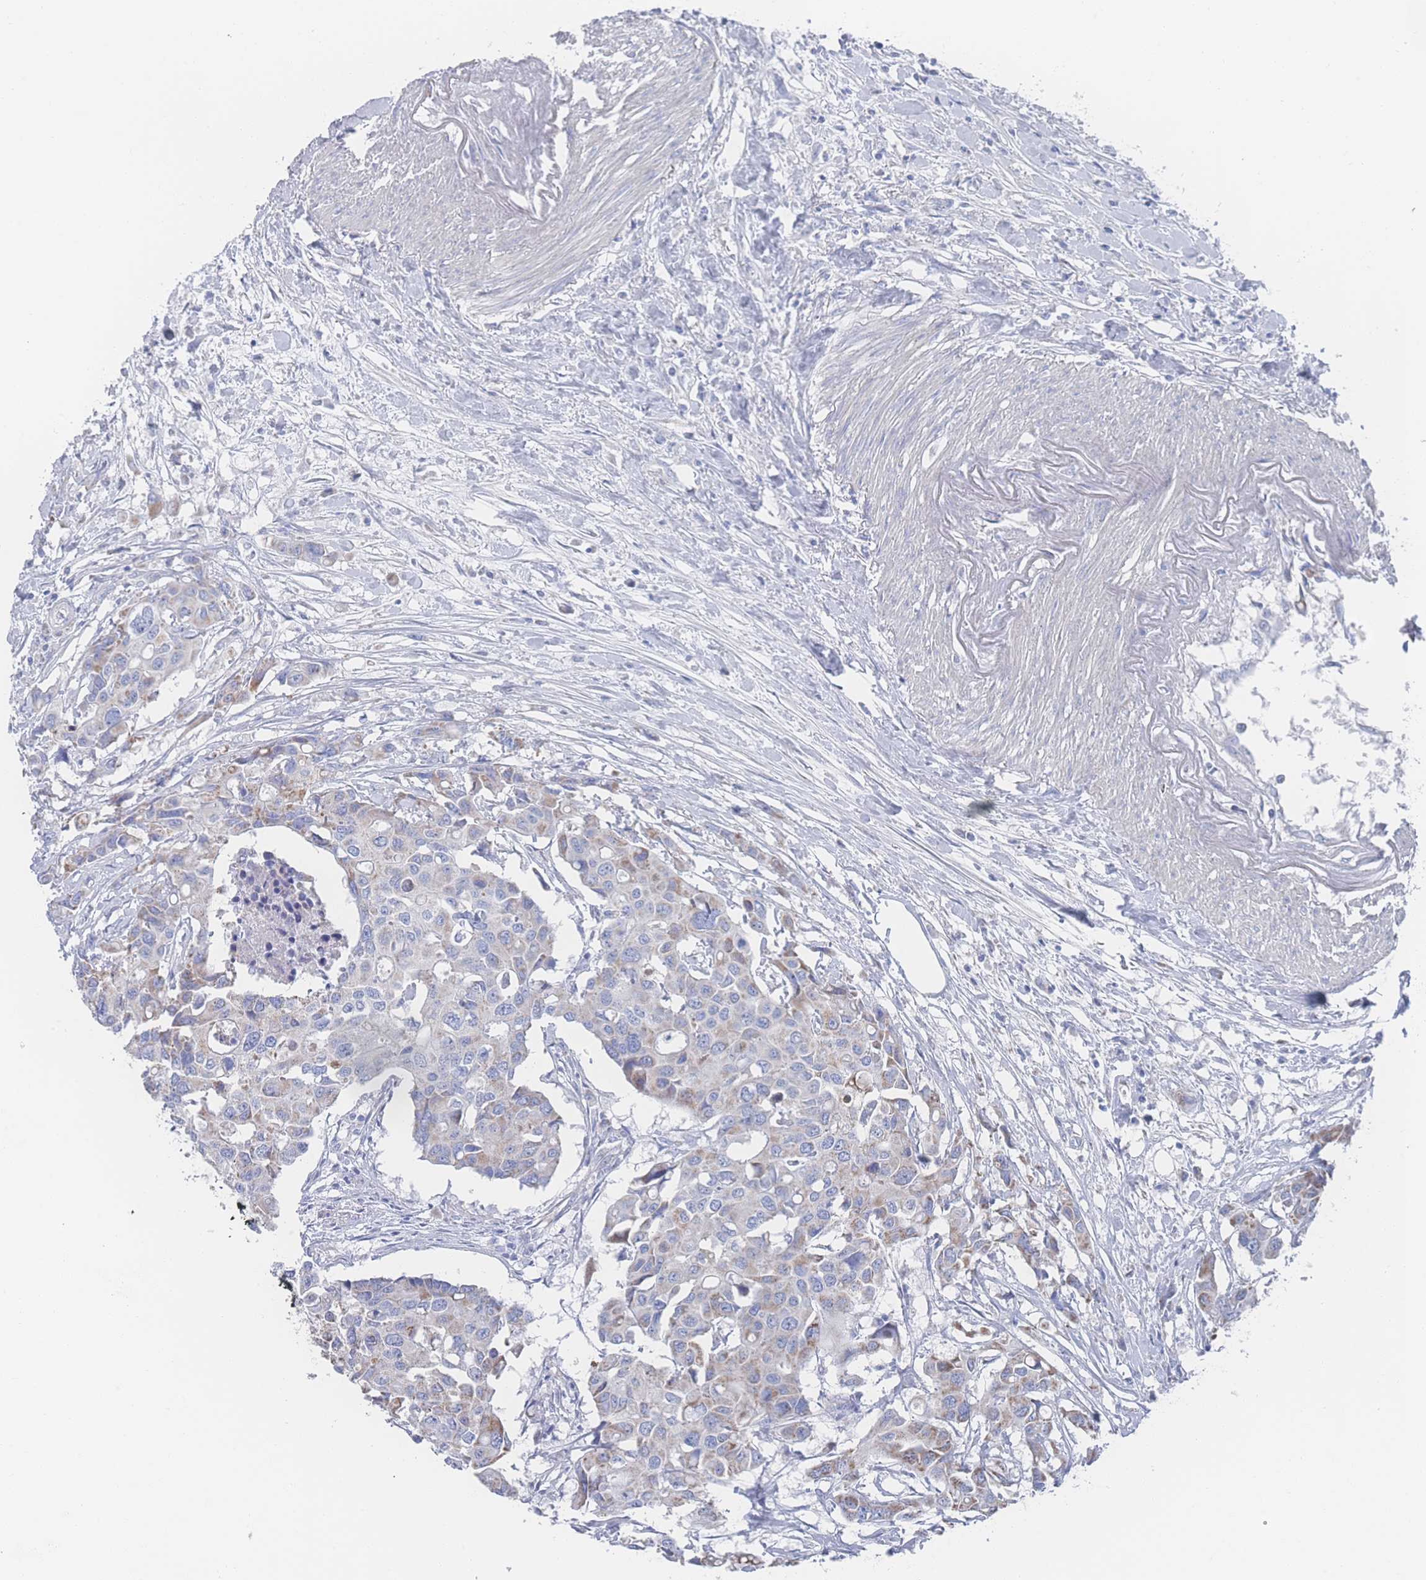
{"staining": {"intensity": "weak", "quantity": "<25%", "location": "cytoplasmic/membranous"}, "tissue": "colorectal cancer", "cell_type": "Tumor cells", "image_type": "cancer", "snomed": [{"axis": "morphology", "description": "Adenocarcinoma, NOS"}, {"axis": "topography", "description": "Colon"}], "caption": "Colorectal cancer was stained to show a protein in brown. There is no significant staining in tumor cells. (Immunohistochemistry, brightfield microscopy, high magnification).", "gene": "SNPH", "patient": {"sex": "male", "age": 77}}